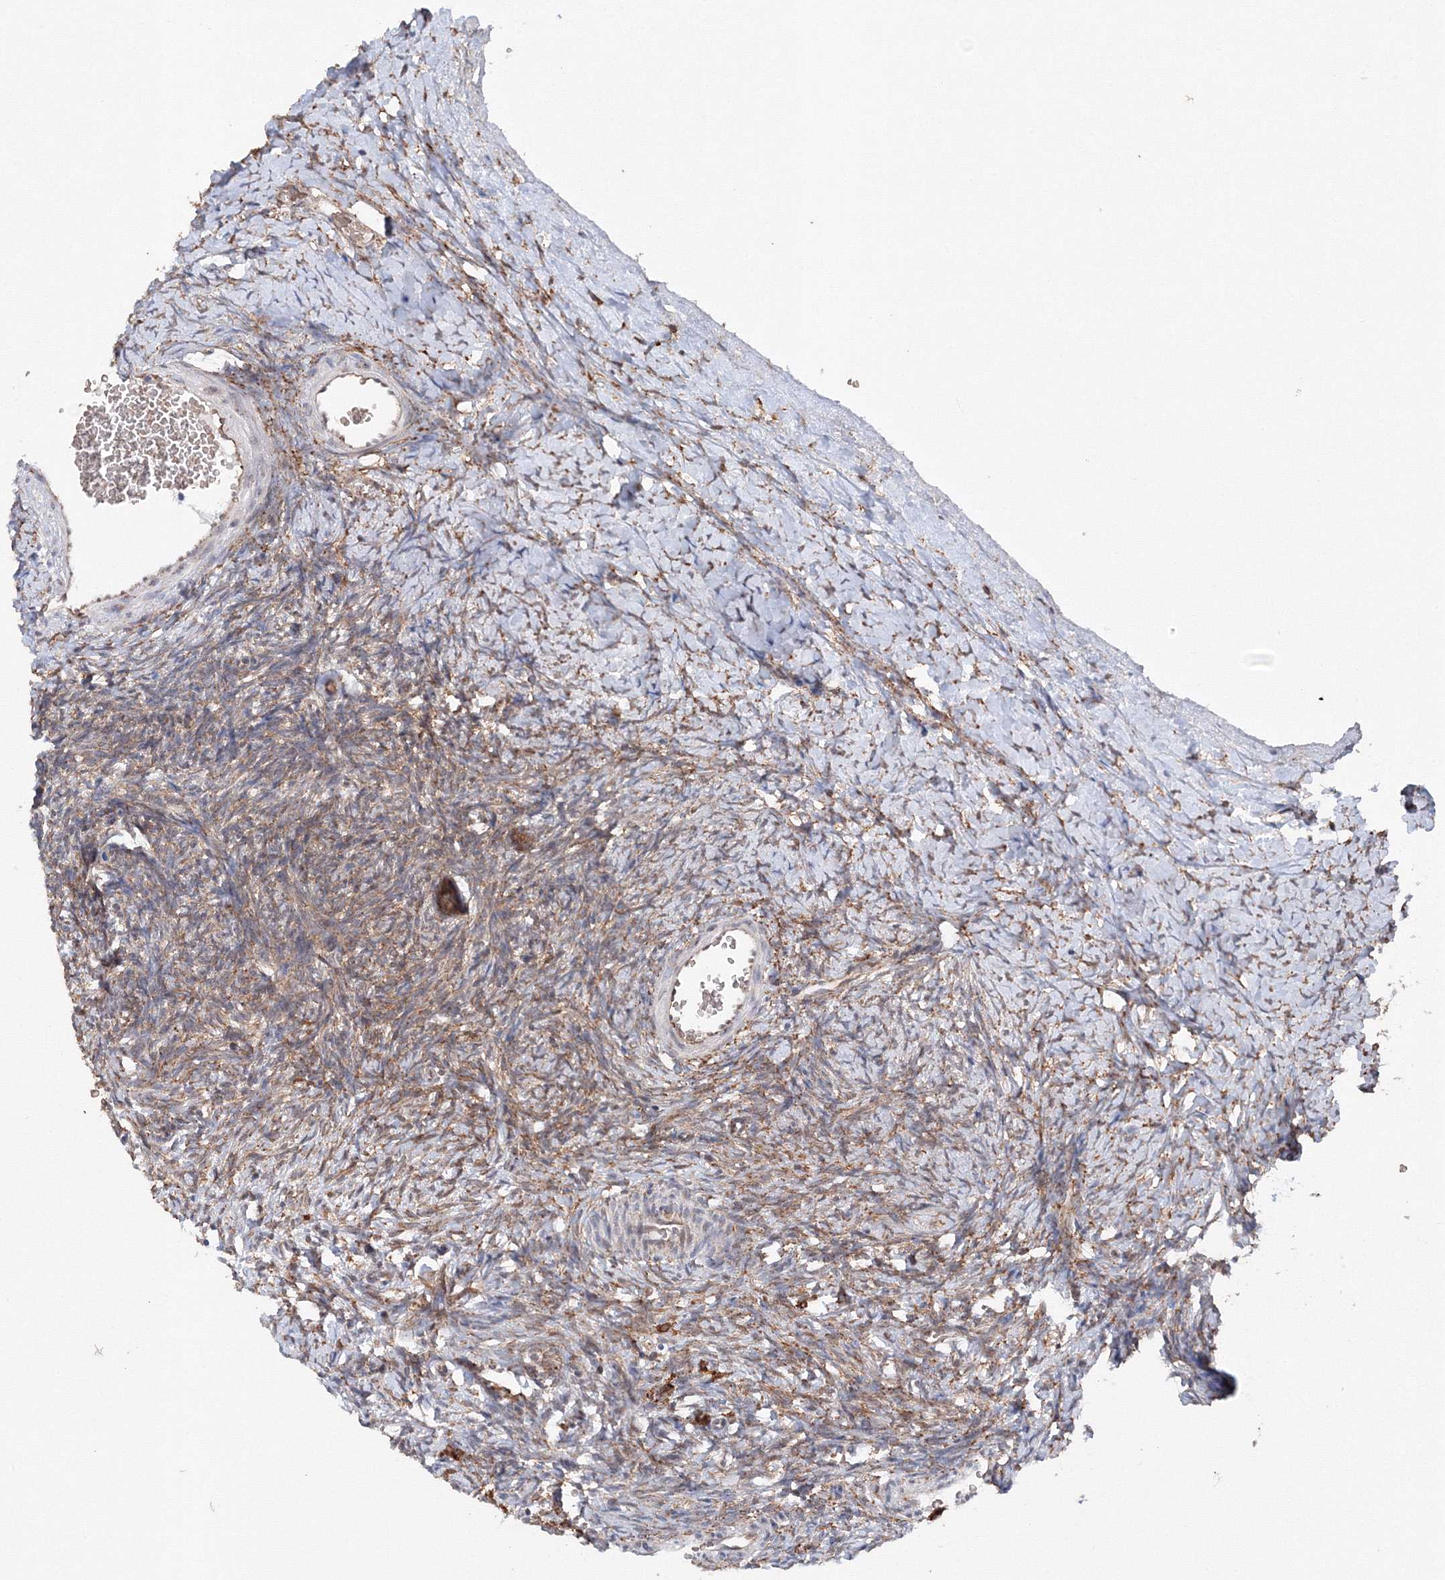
{"staining": {"intensity": "weak", "quantity": "25%-75%", "location": "cytoplasmic/membranous"}, "tissue": "ovary", "cell_type": "Ovarian stroma cells", "image_type": "normal", "snomed": [{"axis": "morphology", "description": "Normal tissue, NOS"}, {"axis": "morphology", "description": "Developmental malformation"}, {"axis": "topography", "description": "Ovary"}], "caption": "IHC photomicrograph of benign ovary: ovary stained using immunohistochemistry (IHC) exhibits low levels of weak protein expression localized specifically in the cytoplasmic/membranous of ovarian stroma cells, appearing as a cytoplasmic/membranous brown color.", "gene": "DIS3L2", "patient": {"sex": "female", "age": 39}}